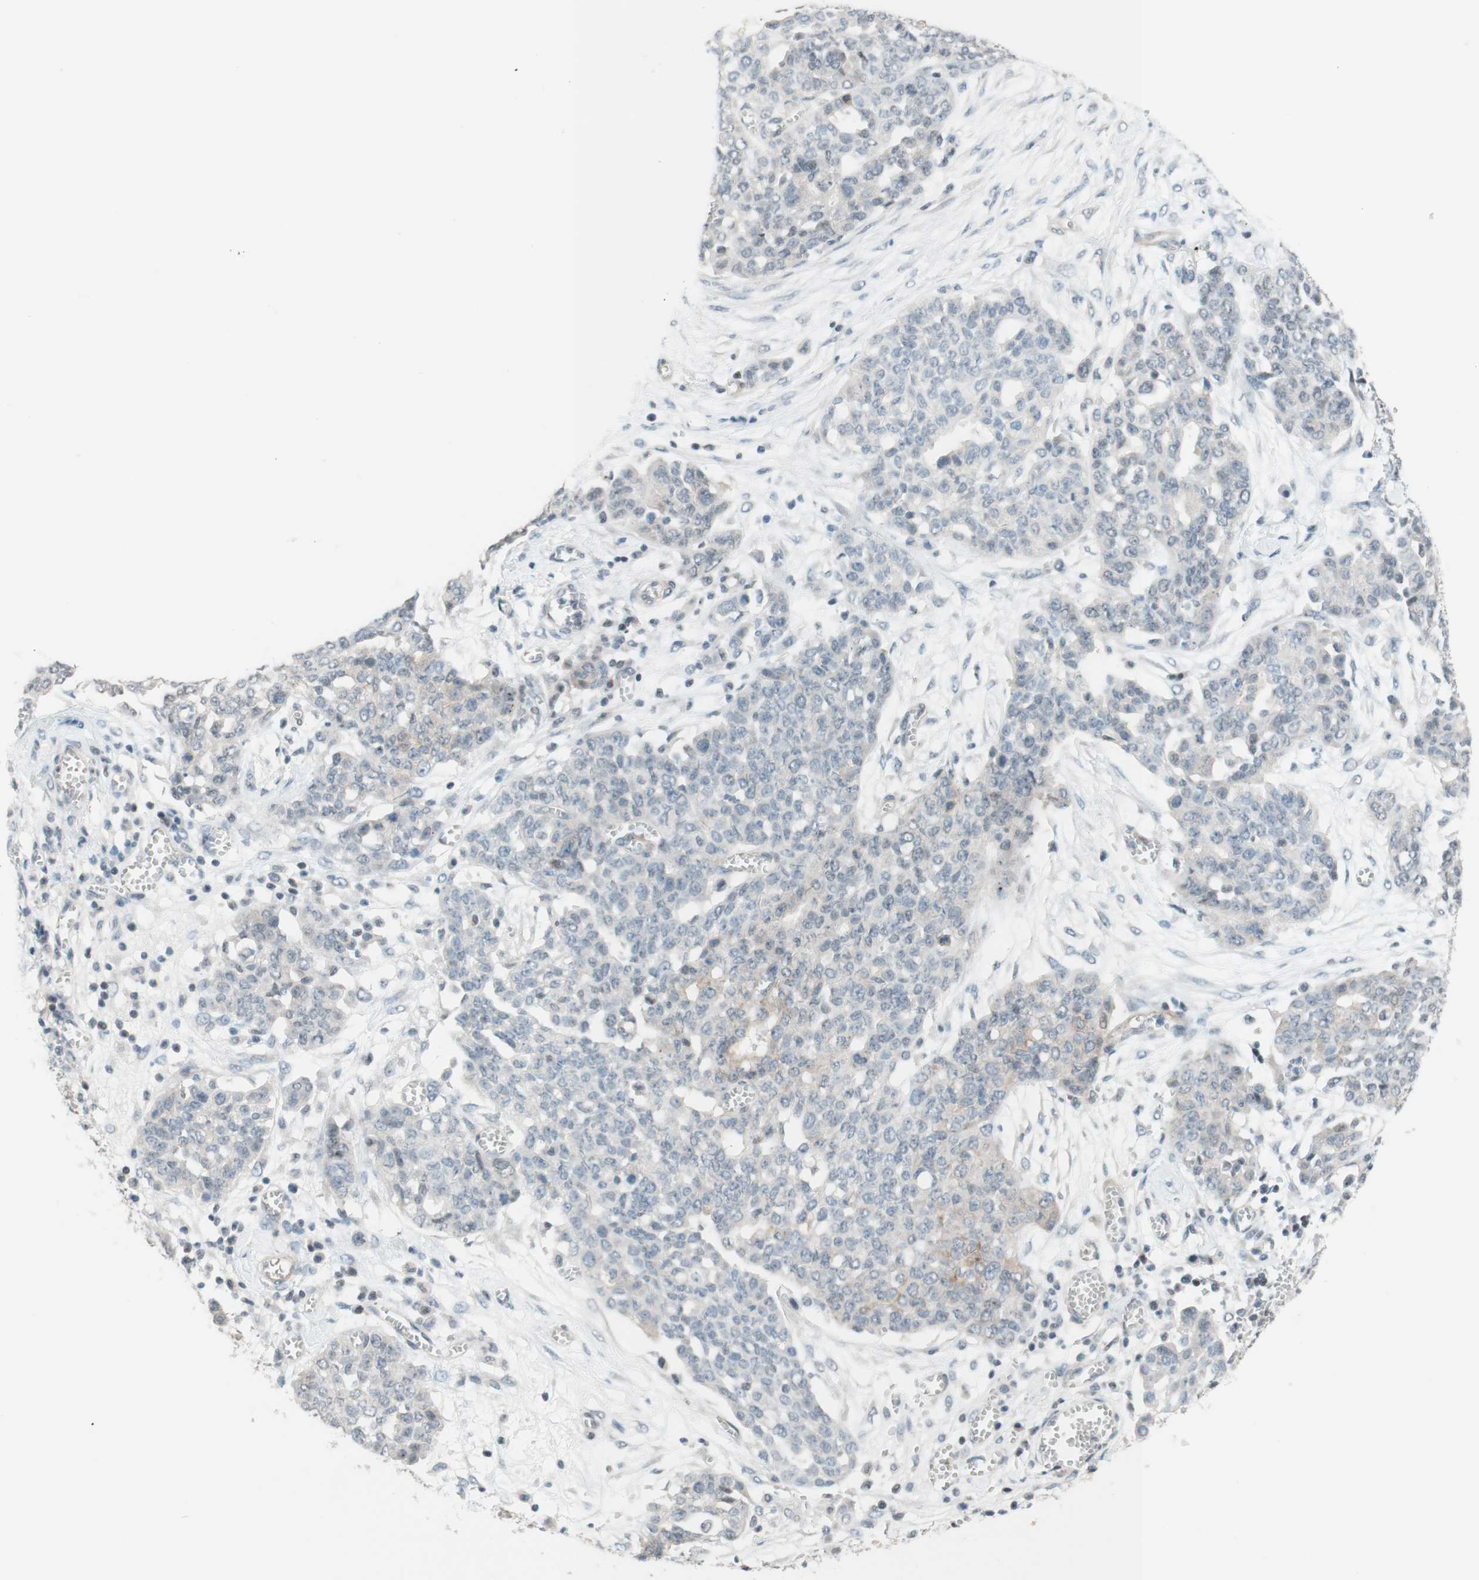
{"staining": {"intensity": "weak", "quantity": "<25%", "location": "nuclear"}, "tissue": "ovarian cancer", "cell_type": "Tumor cells", "image_type": "cancer", "snomed": [{"axis": "morphology", "description": "Cystadenocarcinoma, serous, NOS"}, {"axis": "topography", "description": "Soft tissue"}, {"axis": "topography", "description": "Ovary"}], "caption": "Photomicrograph shows no protein positivity in tumor cells of ovarian cancer tissue.", "gene": "JPH1", "patient": {"sex": "female", "age": 57}}